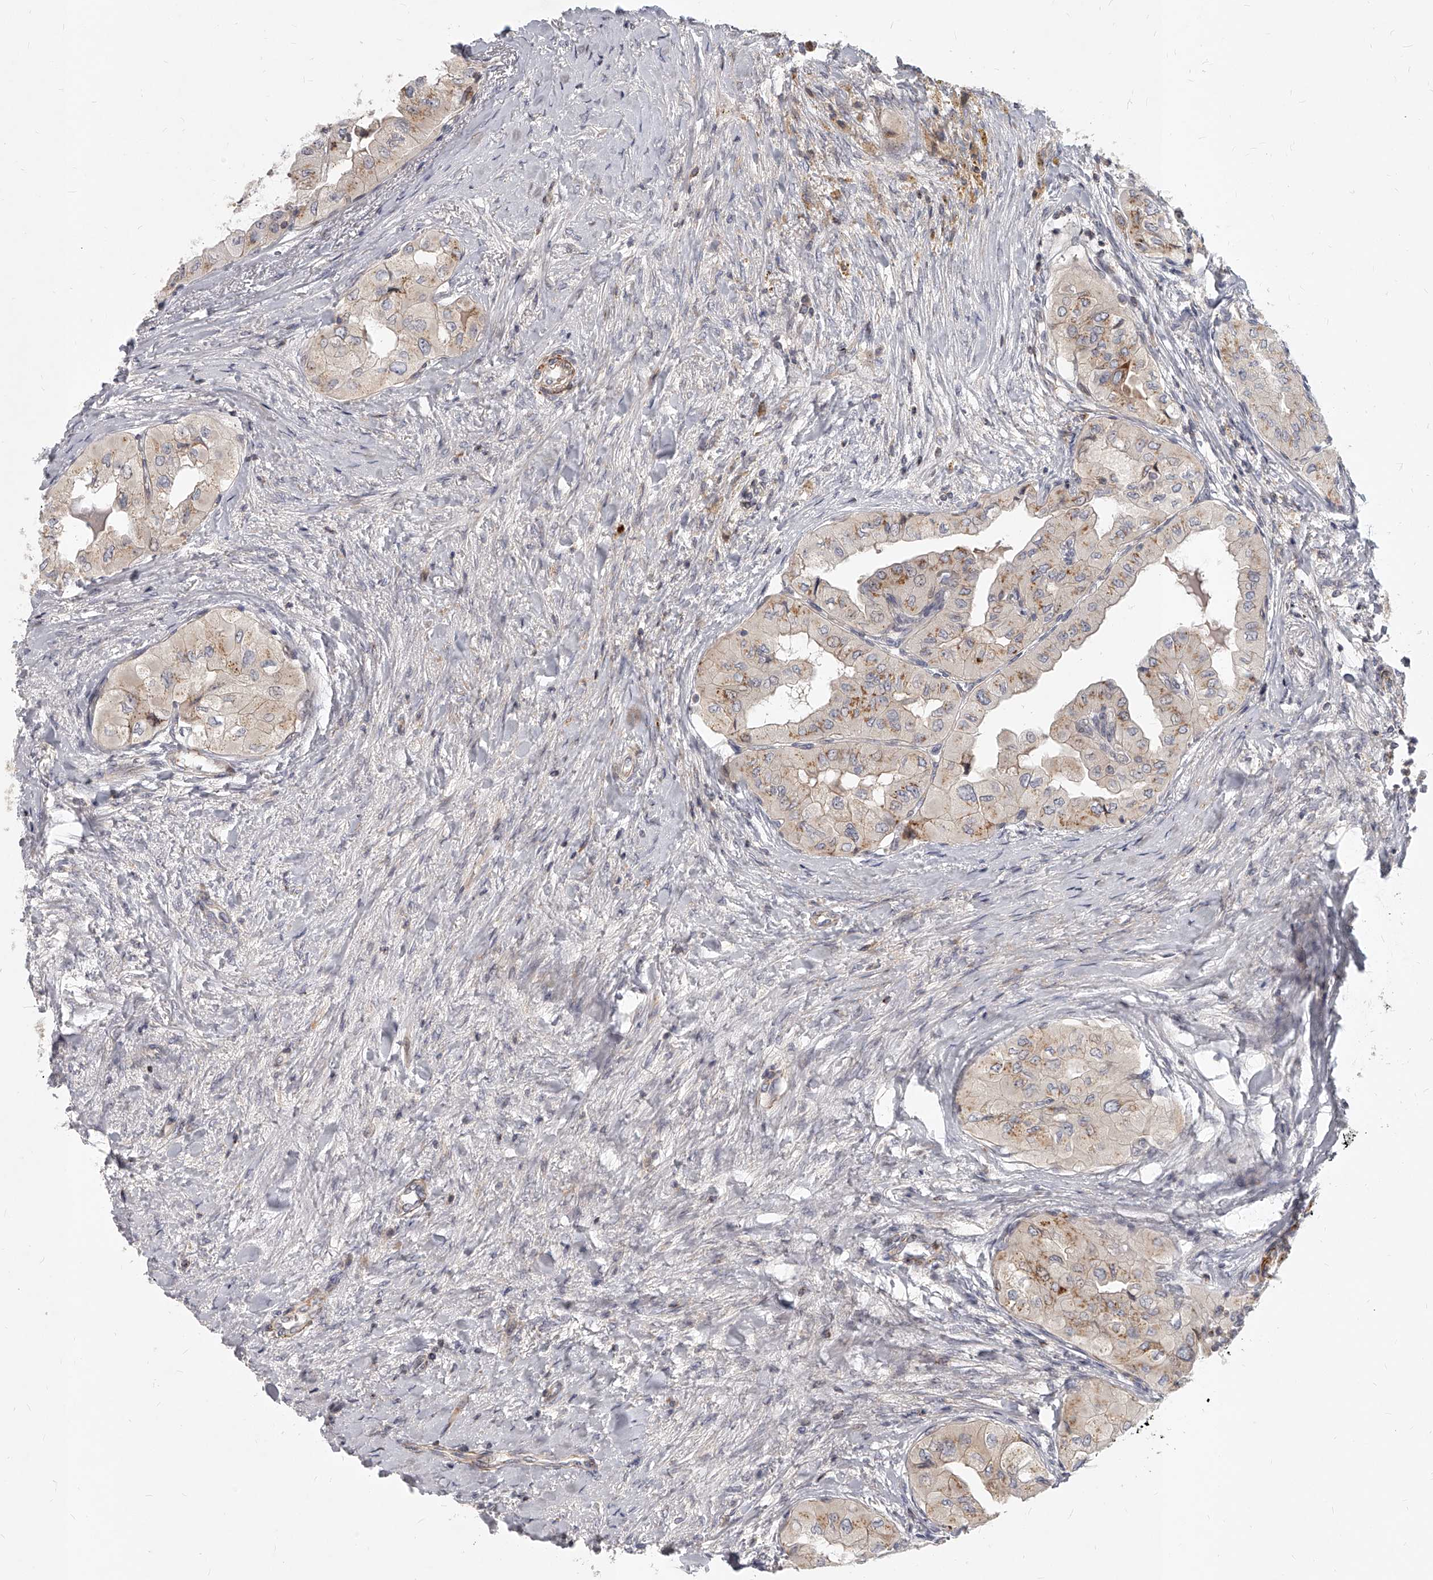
{"staining": {"intensity": "moderate", "quantity": "25%-75%", "location": "cytoplasmic/membranous"}, "tissue": "thyroid cancer", "cell_type": "Tumor cells", "image_type": "cancer", "snomed": [{"axis": "morphology", "description": "Papillary adenocarcinoma, NOS"}, {"axis": "topography", "description": "Thyroid gland"}], "caption": "Immunohistochemistry (IHC) of thyroid papillary adenocarcinoma demonstrates medium levels of moderate cytoplasmic/membranous staining in about 25%-75% of tumor cells. The staining was performed using DAB, with brown indicating positive protein expression. Nuclei are stained blue with hematoxylin.", "gene": "SLC37A1", "patient": {"sex": "female", "age": 59}}